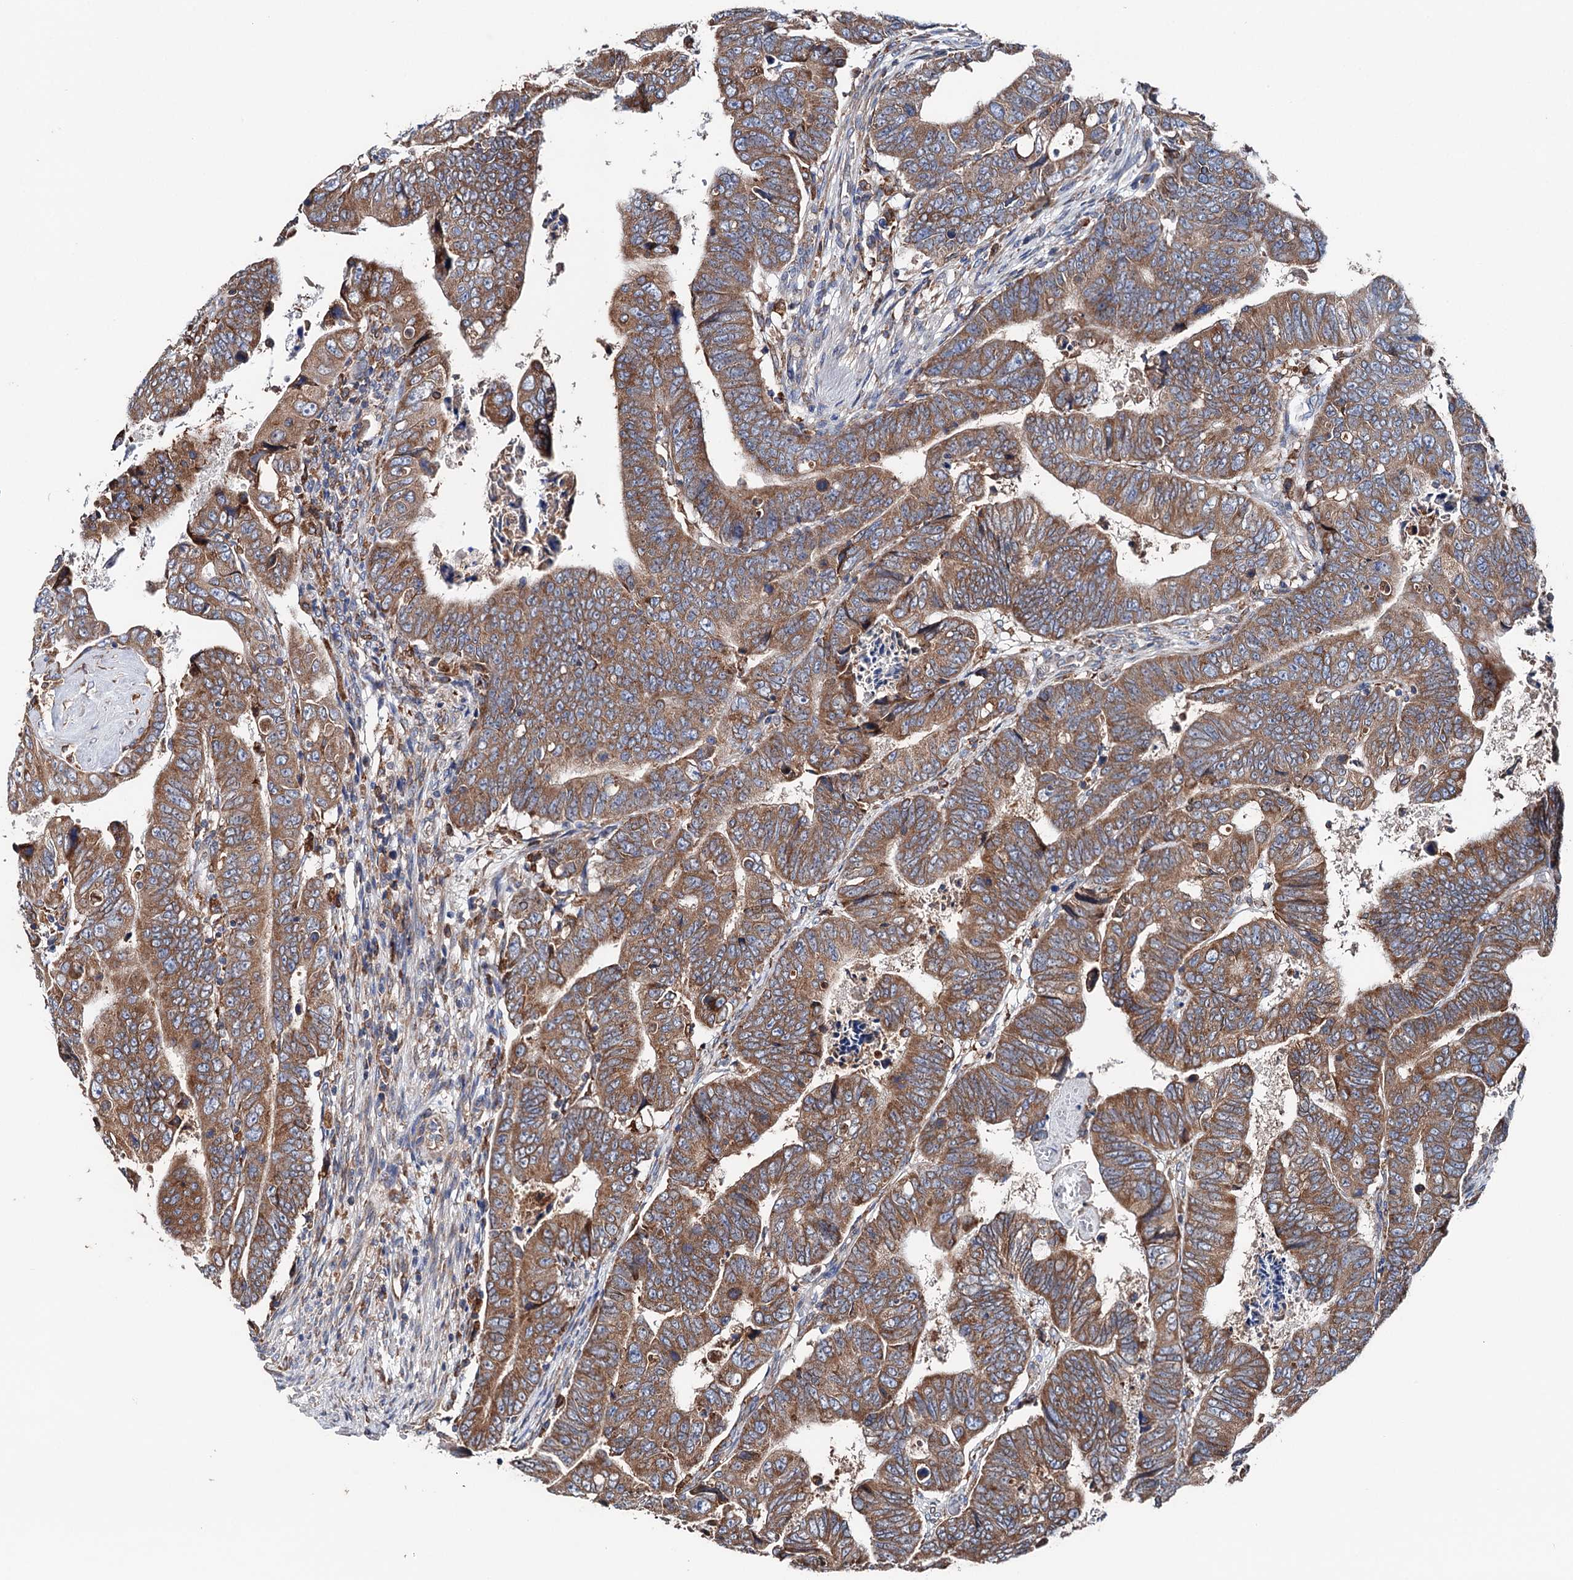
{"staining": {"intensity": "moderate", "quantity": ">75%", "location": "cytoplasmic/membranous"}, "tissue": "colorectal cancer", "cell_type": "Tumor cells", "image_type": "cancer", "snomed": [{"axis": "morphology", "description": "Normal tissue, NOS"}, {"axis": "morphology", "description": "Adenocarcinoma, NOS"}, {"axis": "topography", "description": "Rectum"}], "caption": "Immunohistochemical staining of human adenocarcinoma (colorectal) shows medium levels of moderate cytoplasmic/membranous protein staining in about >75% of tumor cells.", "gene": "ERP29", "patient": {"sex": "female", "age": 65}}